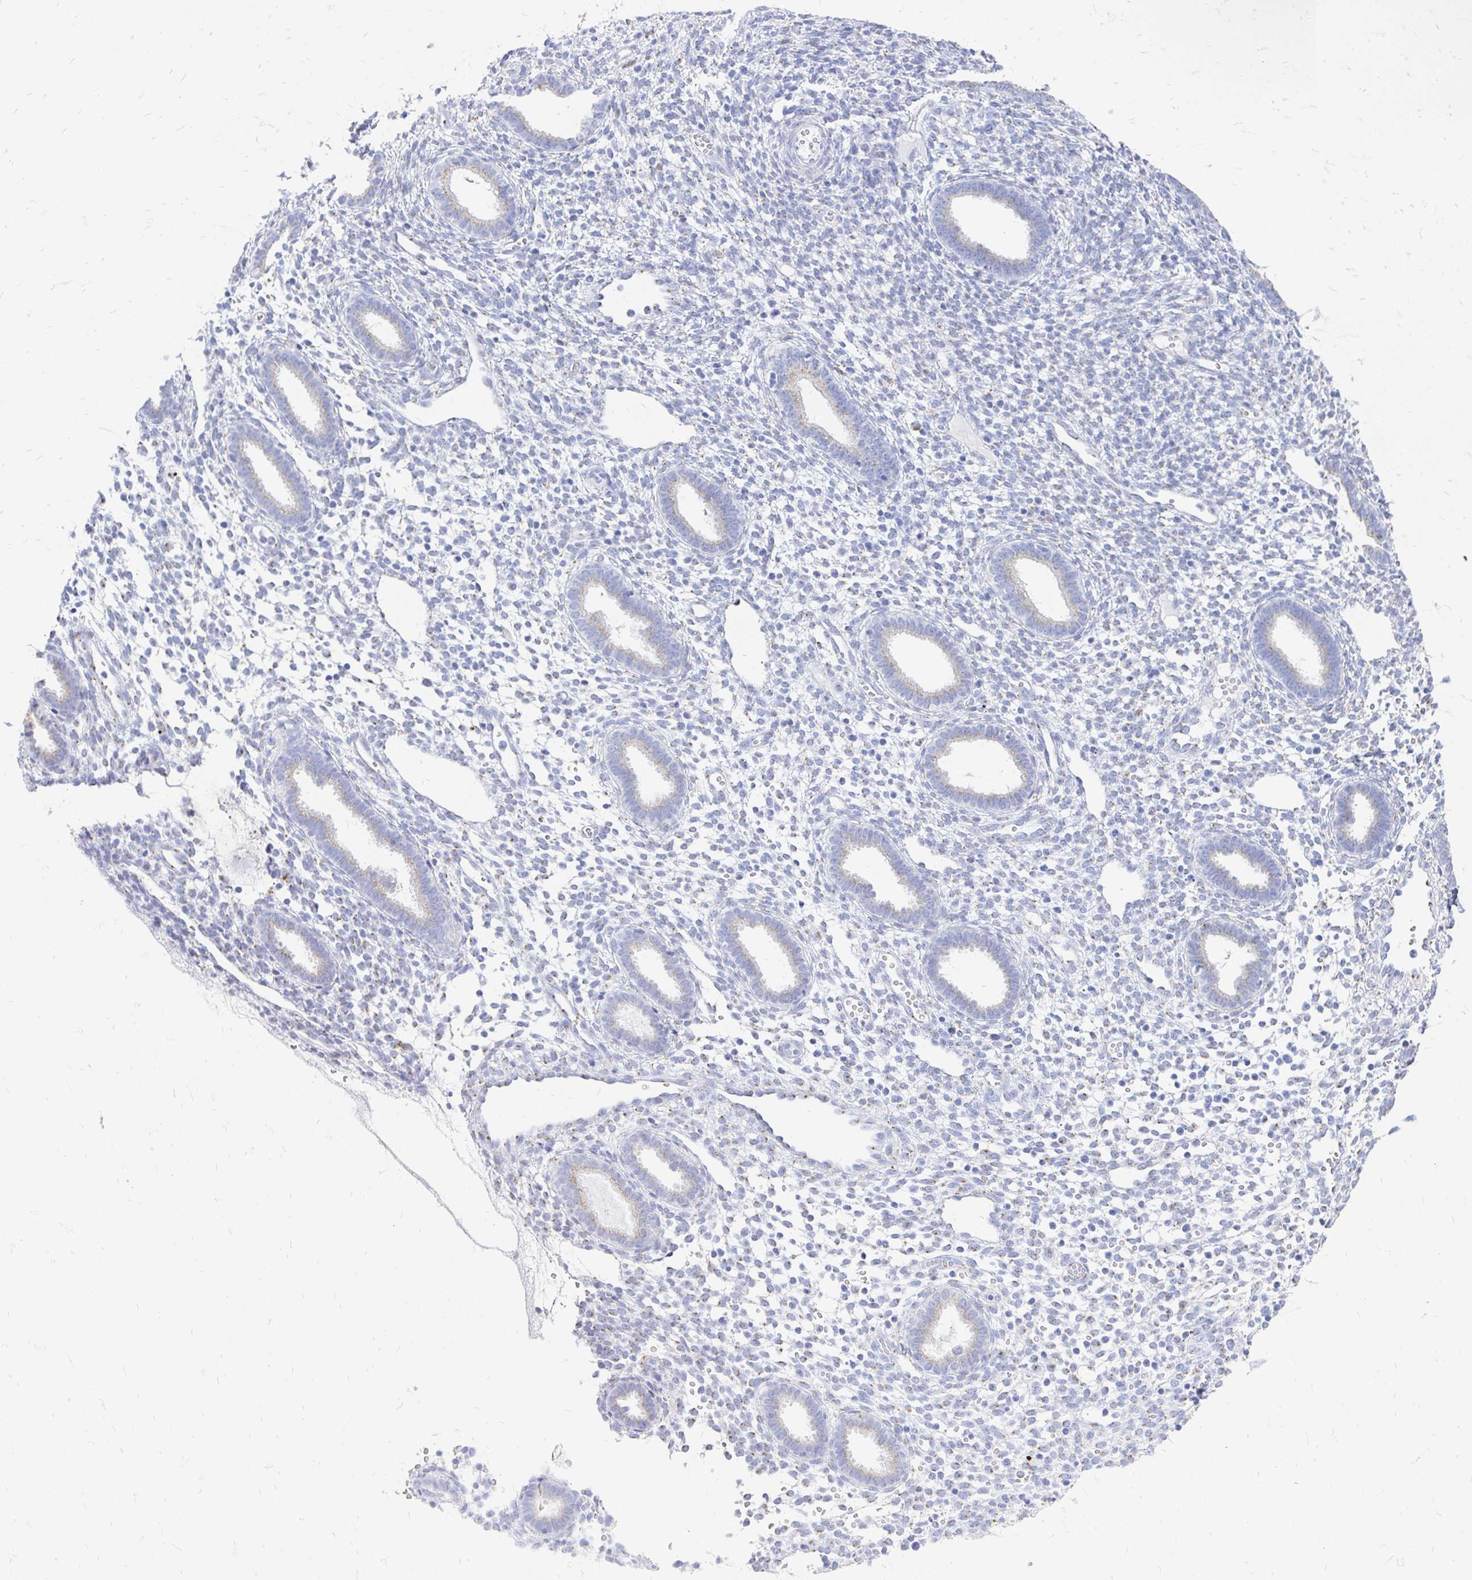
{"staining": {"intensity": "negative", "quantity": "none", "location": "none"}, "tissue": "endometrium", "cell_type": "Cells in endometrial stroma", "image_type": "normal", "snomed": [{"axis": "morphology", "description": "Normal tissue, NOS"}, {"axis": "topography", "description": "Endometrium"}], "caption": "Immunohistochemistry of unremarkable endometrium exhibits no staining in cells in endometrial stroma.", "gene": "PAGE4", "patient": {"sex": "female", "age": 36}}